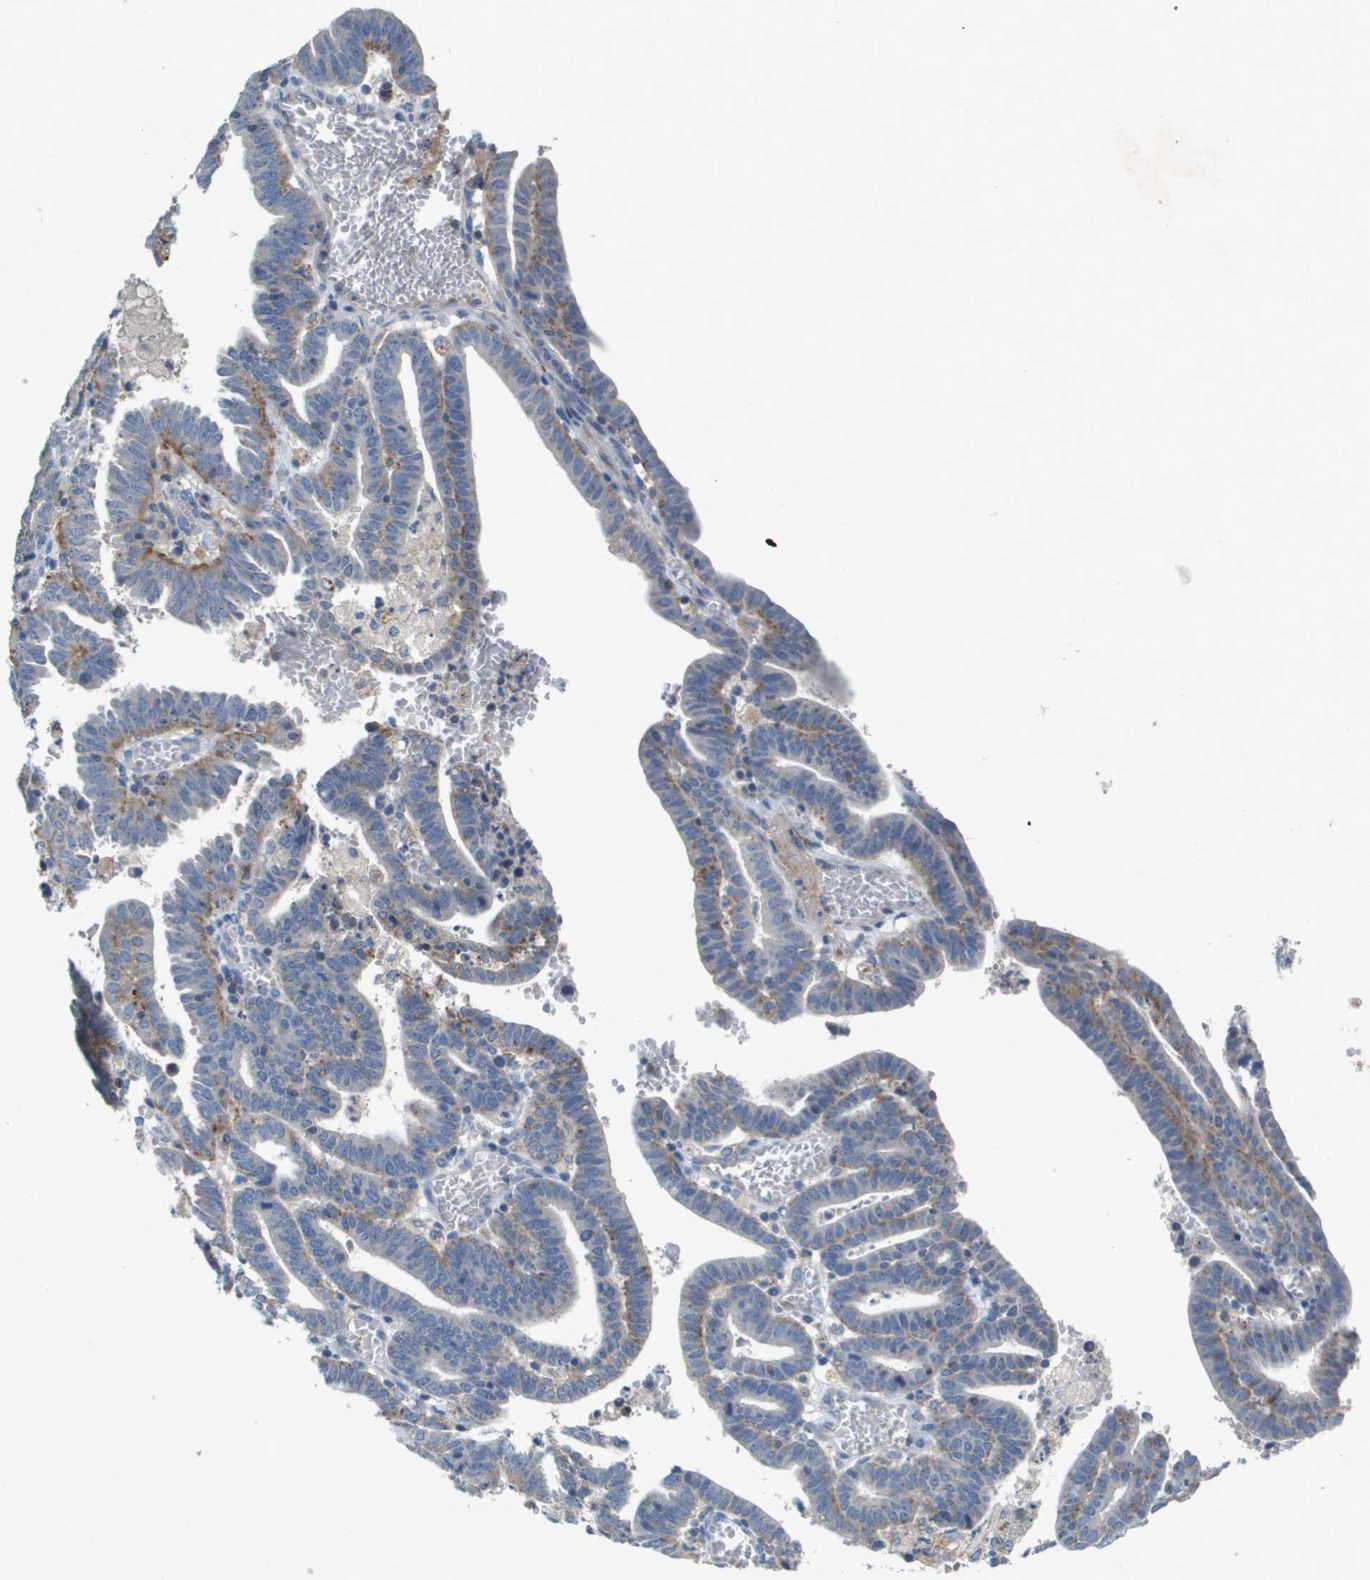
{"staining": {"intensity": "weak", "quantity": "<25%", "location": "cytoplasmic/membranous"}, "tissue": "endometrial cancer", "cell_type": "Tumor cells", "image_type": "cancer", "snomed": [{"axis": "morphology", "description": "Adenocarcinoma, NOS"}, {"axis": "topography", "description": "Uterus"}], "caption": "Tumor cells show no significant positivity in endometrial cancer (adenocarcinoma).", "gene": "B3GNT5", "patient": {"sex": "female", "age": 83}}